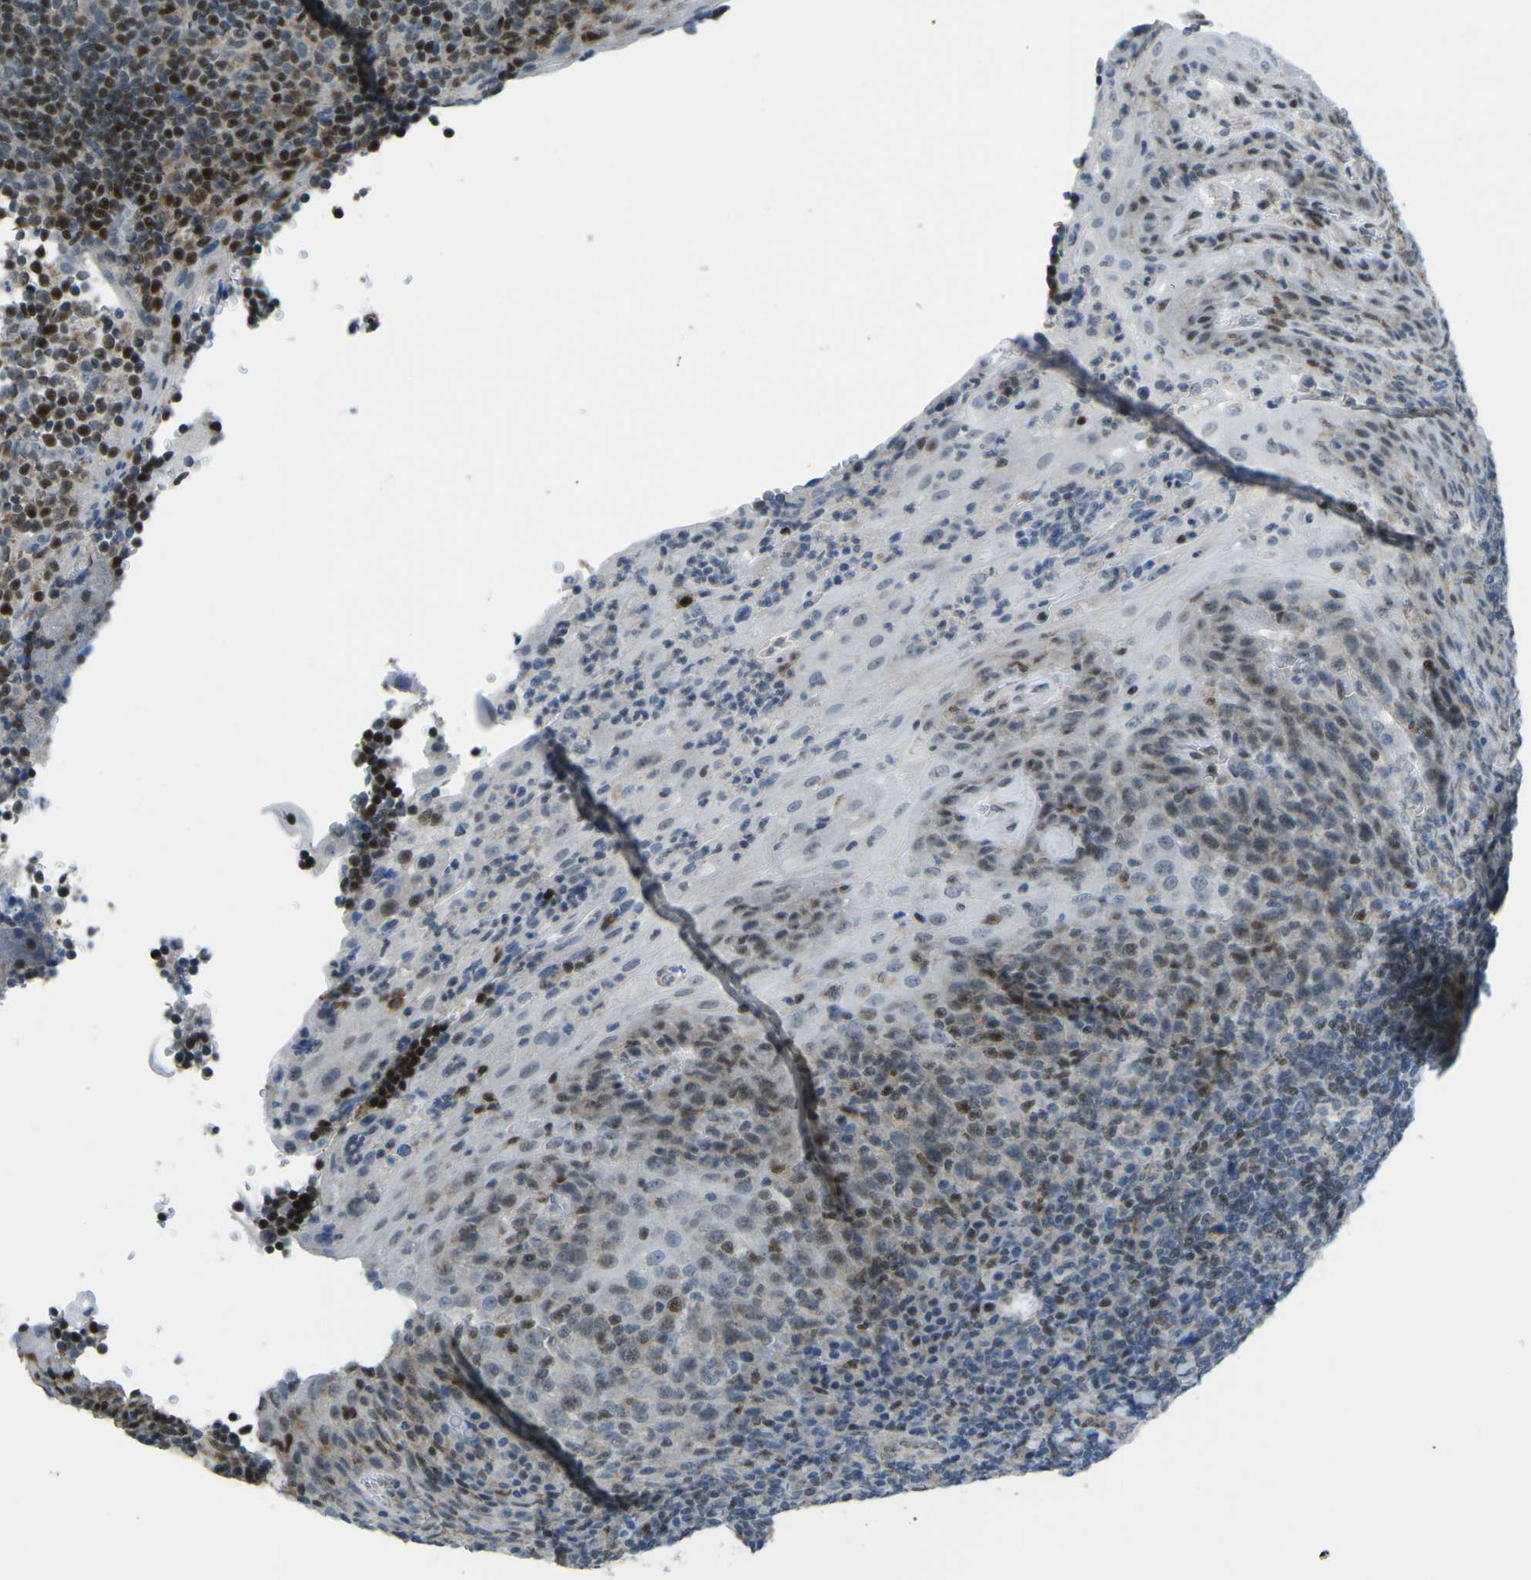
{"staining": {"intensity": "weak", "quantity": "25%-75%", "location": "nuclear"}, "tissue": "tonsil", "cell_type": "Germinal center cells", "image_type": "normal", "snomed": [{"axis": "morphology", "description": "Normal tissue, NOS"}, {"axis": "topography", "description": "Tonsil"}], "caption": "DAB (3,3'-diaminobenzidine) immunohistochemical staining of benign tonsil exhibits weak nuclear protein staining in approximately 25%-75% of germinal center cells.", "gene": "MBNL1", "patient": {"sex": "male", "age": 37}}